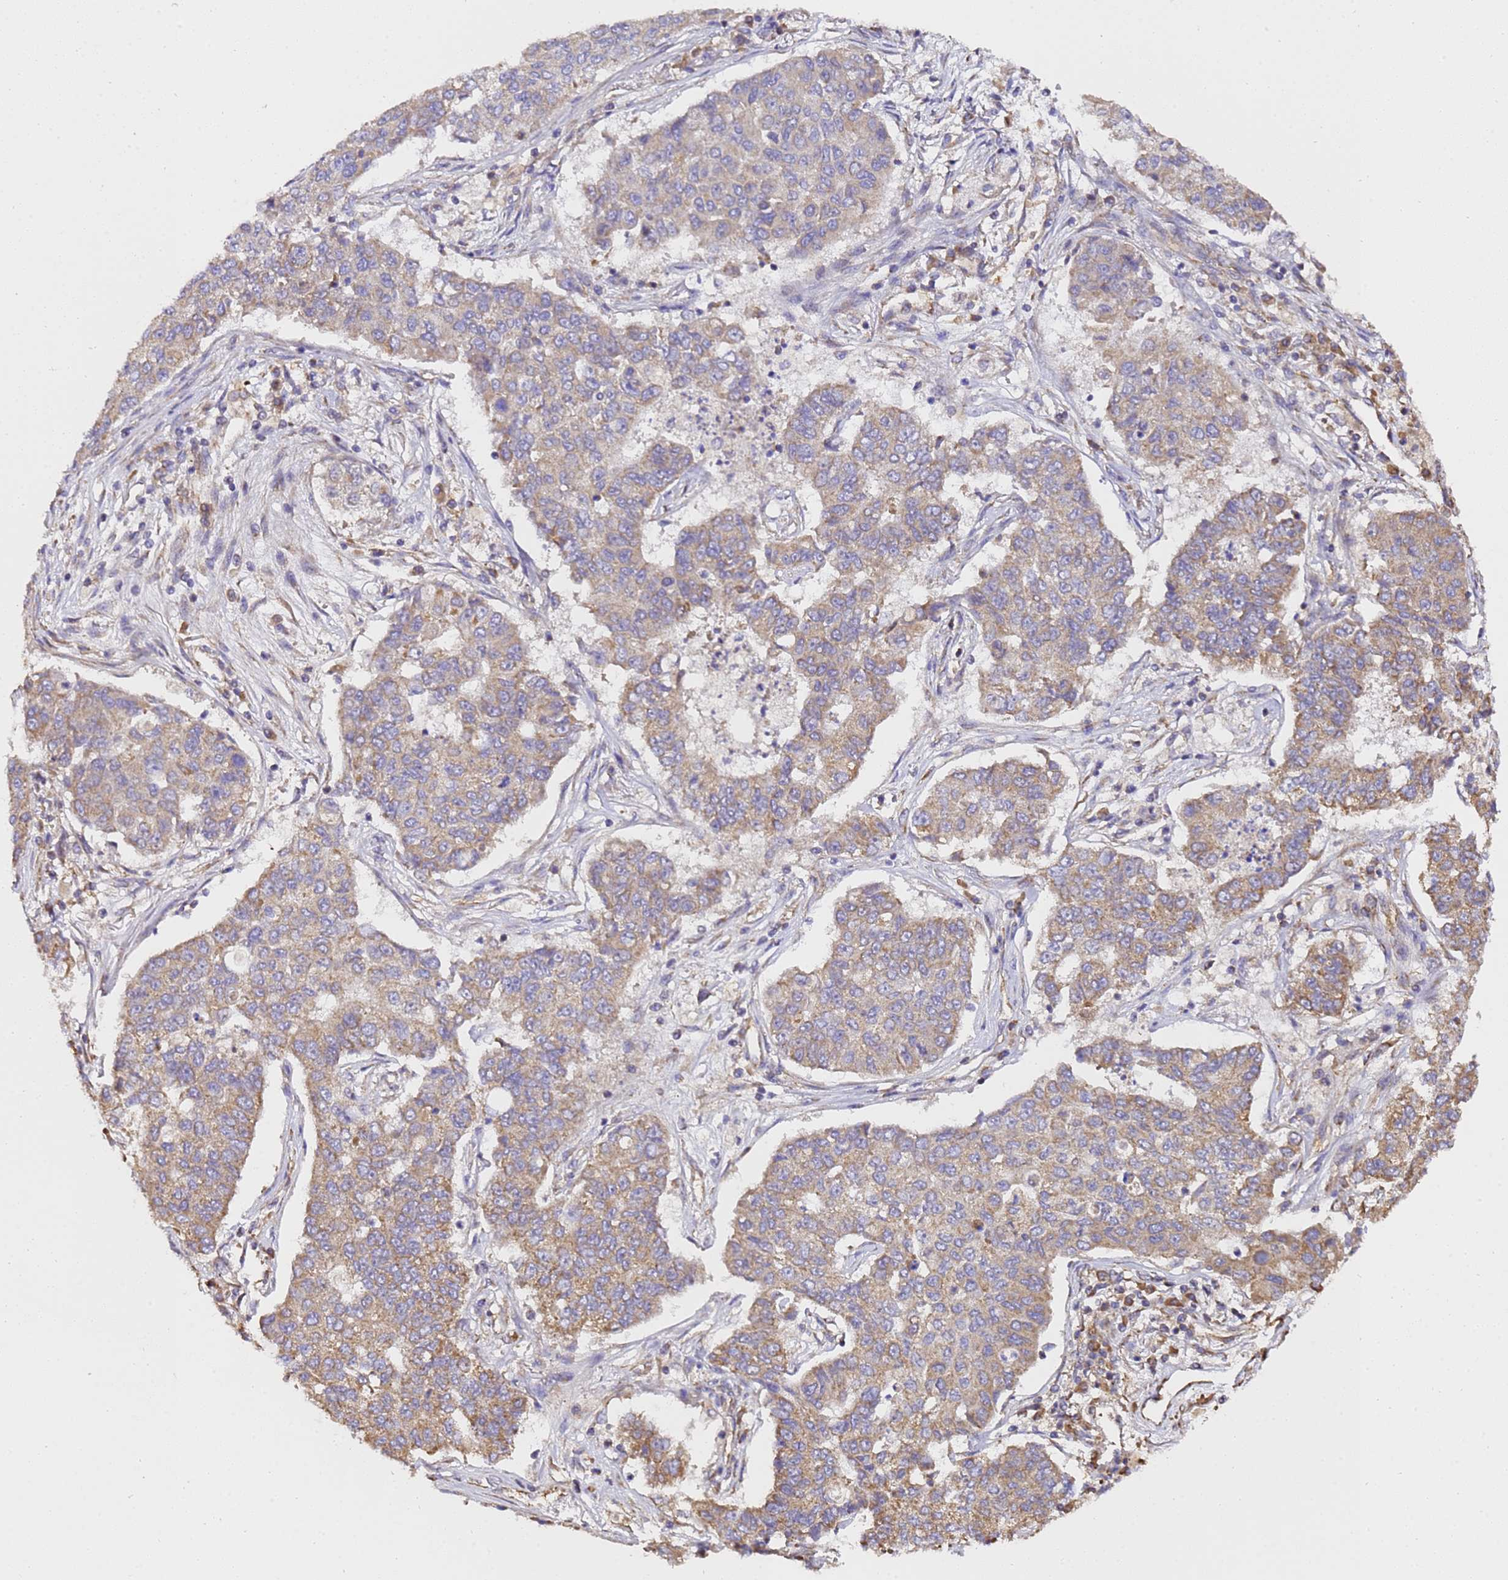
{"staining": {"intensity": "moderate", "quantity": ">75%", "location": "cytoplasmic/membranous"}, "tissue": "lung cancer", "cell_type": "Tumor cells", "image_type": "cancer", "snomed": [{"axis": "morphology", "description": "Squamous cell carcinoma, NOS"}, {"axis": "topography", "description": "Lung"}], "caption": "Tumor cells reveal medium levels of moderate cytoplasmic/membranous expression in approximately >75% of cells in human lung squamous cell carcinoma.", "gene": "LRRIQ1", "patient": {"sex": "male", "age": 74}}